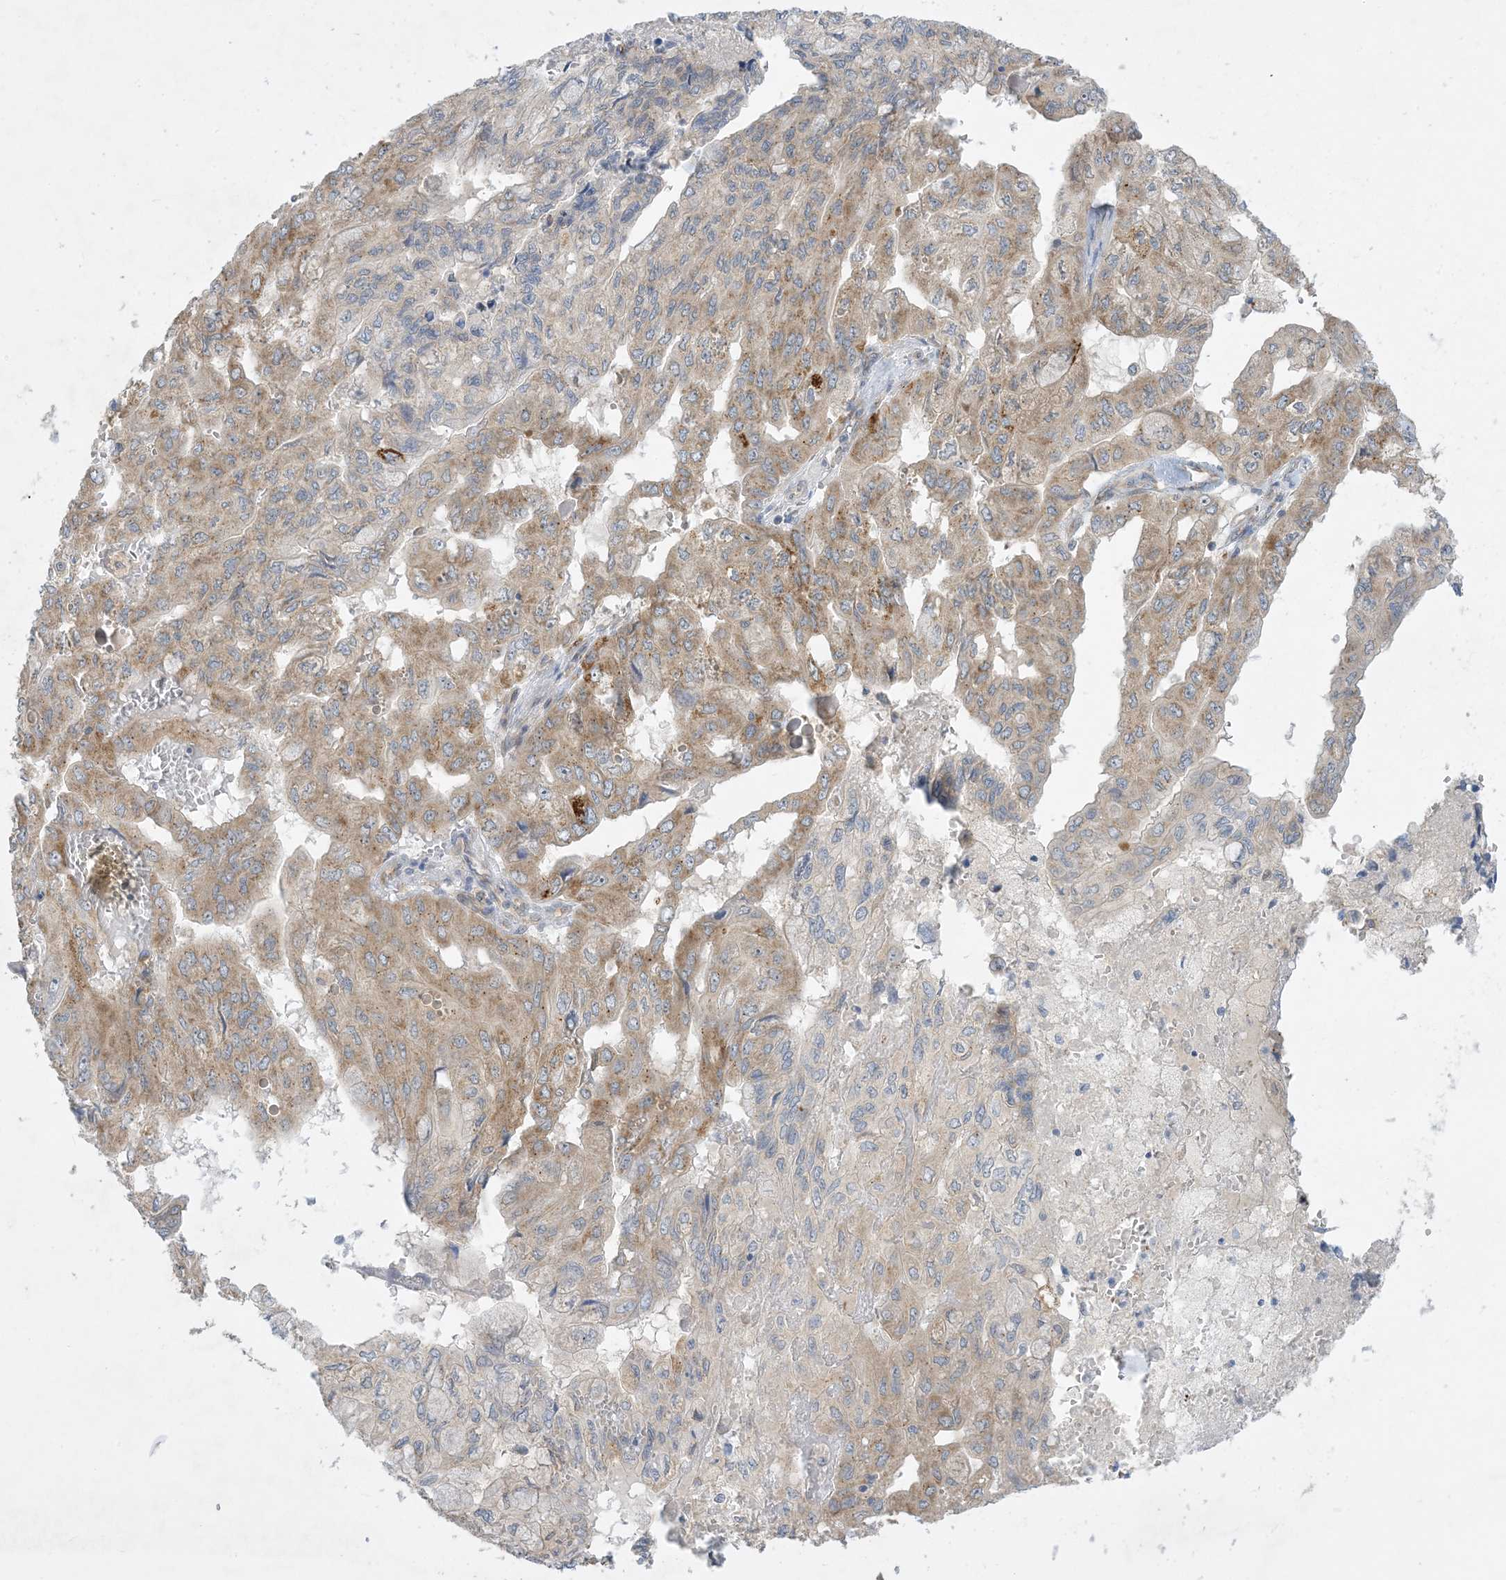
{"staining": {"intensity": "moderate", "quantity": "25%-75%", "location": "cytoplasmic/membranous"}, "tissue": "pancreatic cancer", "cell_type": "Tumor cells", "image_type": "cancer", "snomed": [{"axis": "morphology", "description": "Adenocarcinoma, NOS"}, {"axis": "topography", "description": "Pancreas"}], "caption": "Immunohistochemical staining of pancreatic adenocarcinoma shows medium levels of moderate cytoplasmic/membranous staining in approximately 25%-75% of tumor cells.", "gene": "RPP40", "patient": {"sex": "male", "age": 51}}